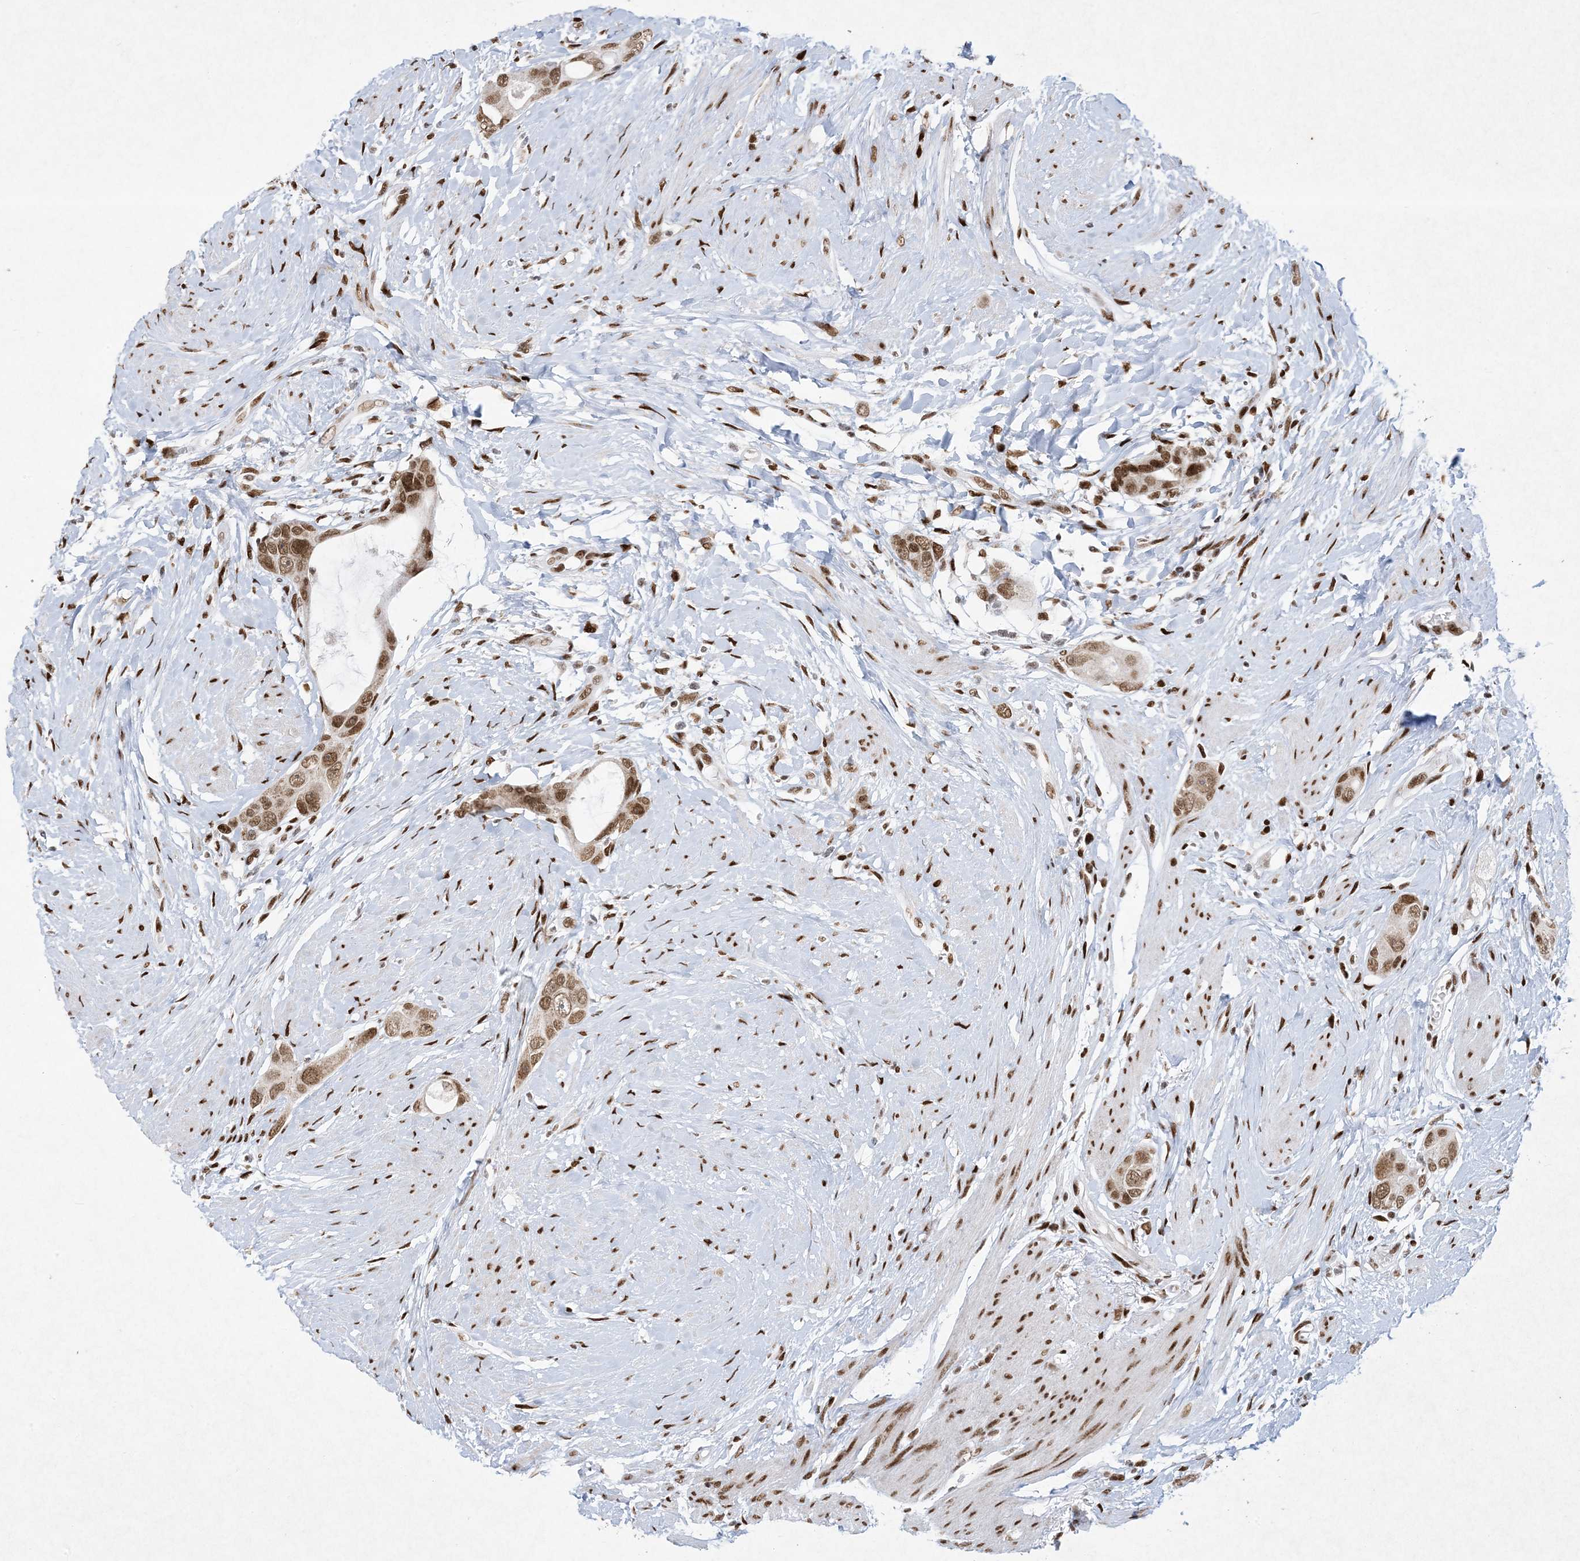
{"staining": {"intensity": "moderate", "quantity": ">75%", "location": "nuclear"}, "tissue": "colorectal cancer", "cell_type": "Tumor cells", "image_type": "cancer", "snomed": [{"axis": "morphology", "description": "Adenocarcinoma, NOS"}, {"axis": "topography", "description": "Rectum"}], "caption": "Immunohistochemistry of human colorectal cancer (adenocarcinoma) exhibits medium levels of moderate nuclear expression in about >75% of tumor cells. Using DAB (3,3'-diaminobenzidine) (brown) and hematoxylin (blue) stains, captured at high magnification using brightfield microscopy.", "gene": "PKNOX2", "patient": {"sex": "male", "age": 51}}